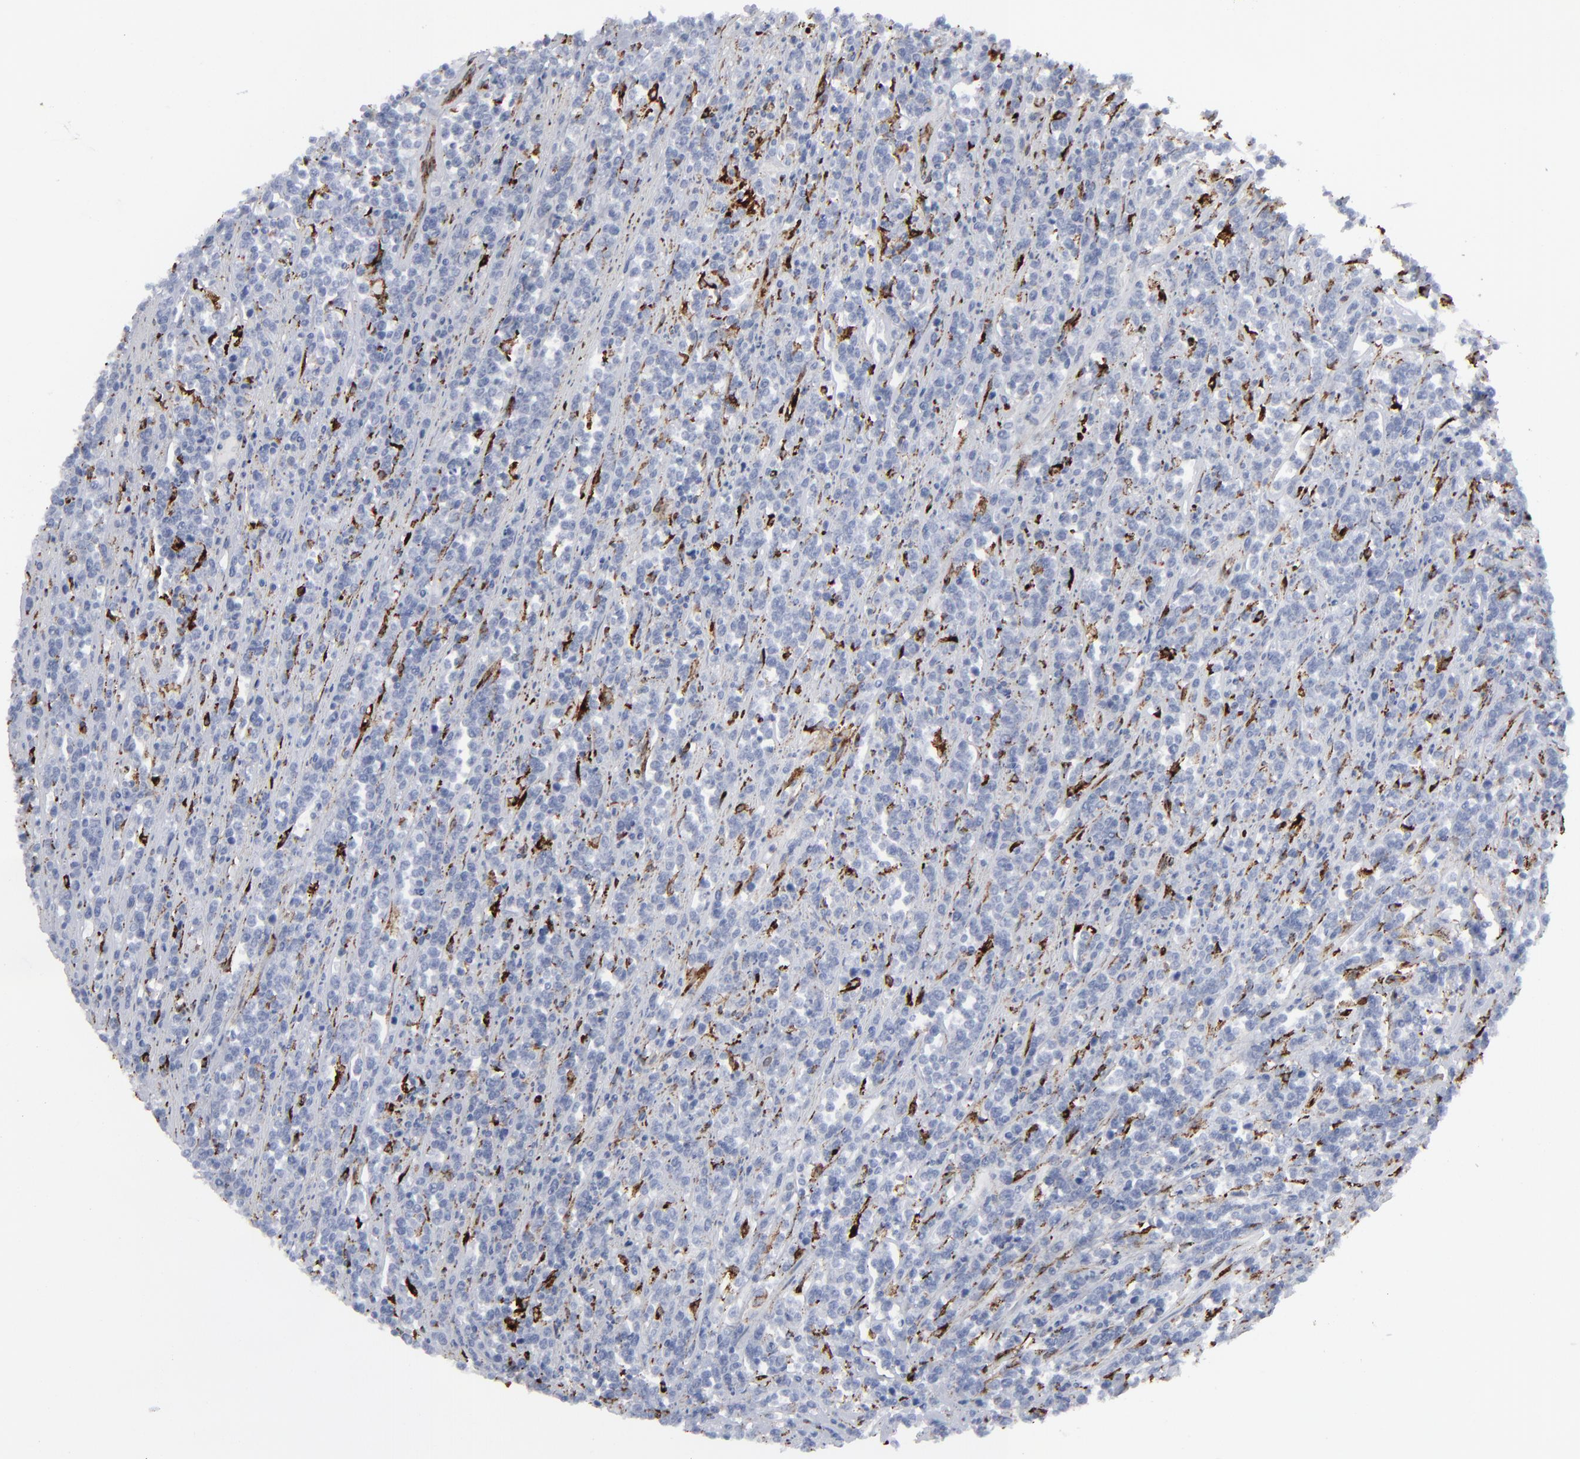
{"staining": {"intensity": "negative", "quantity": "none", "location": "none"}, "tissue": "lymphoma", "cell_type": "Tumor cells", "image_type": "cancer", "snomed": [{"axis": "morphology", "description": "Malignant lymphoma, non-Hodgkin's type, High grade"}, {"axis": "topography", "description": "Small intestine"}, {"axis": "topography", "description": "Colon"}], "caption": "Immunohistochemical staining of human malignant lymphoma, non-Hodgkin's type (high-grade) demonstrates no significant staining in tumor cells.", "gene": "SPARC", "patient": {"sex": "male", "age": 8}}